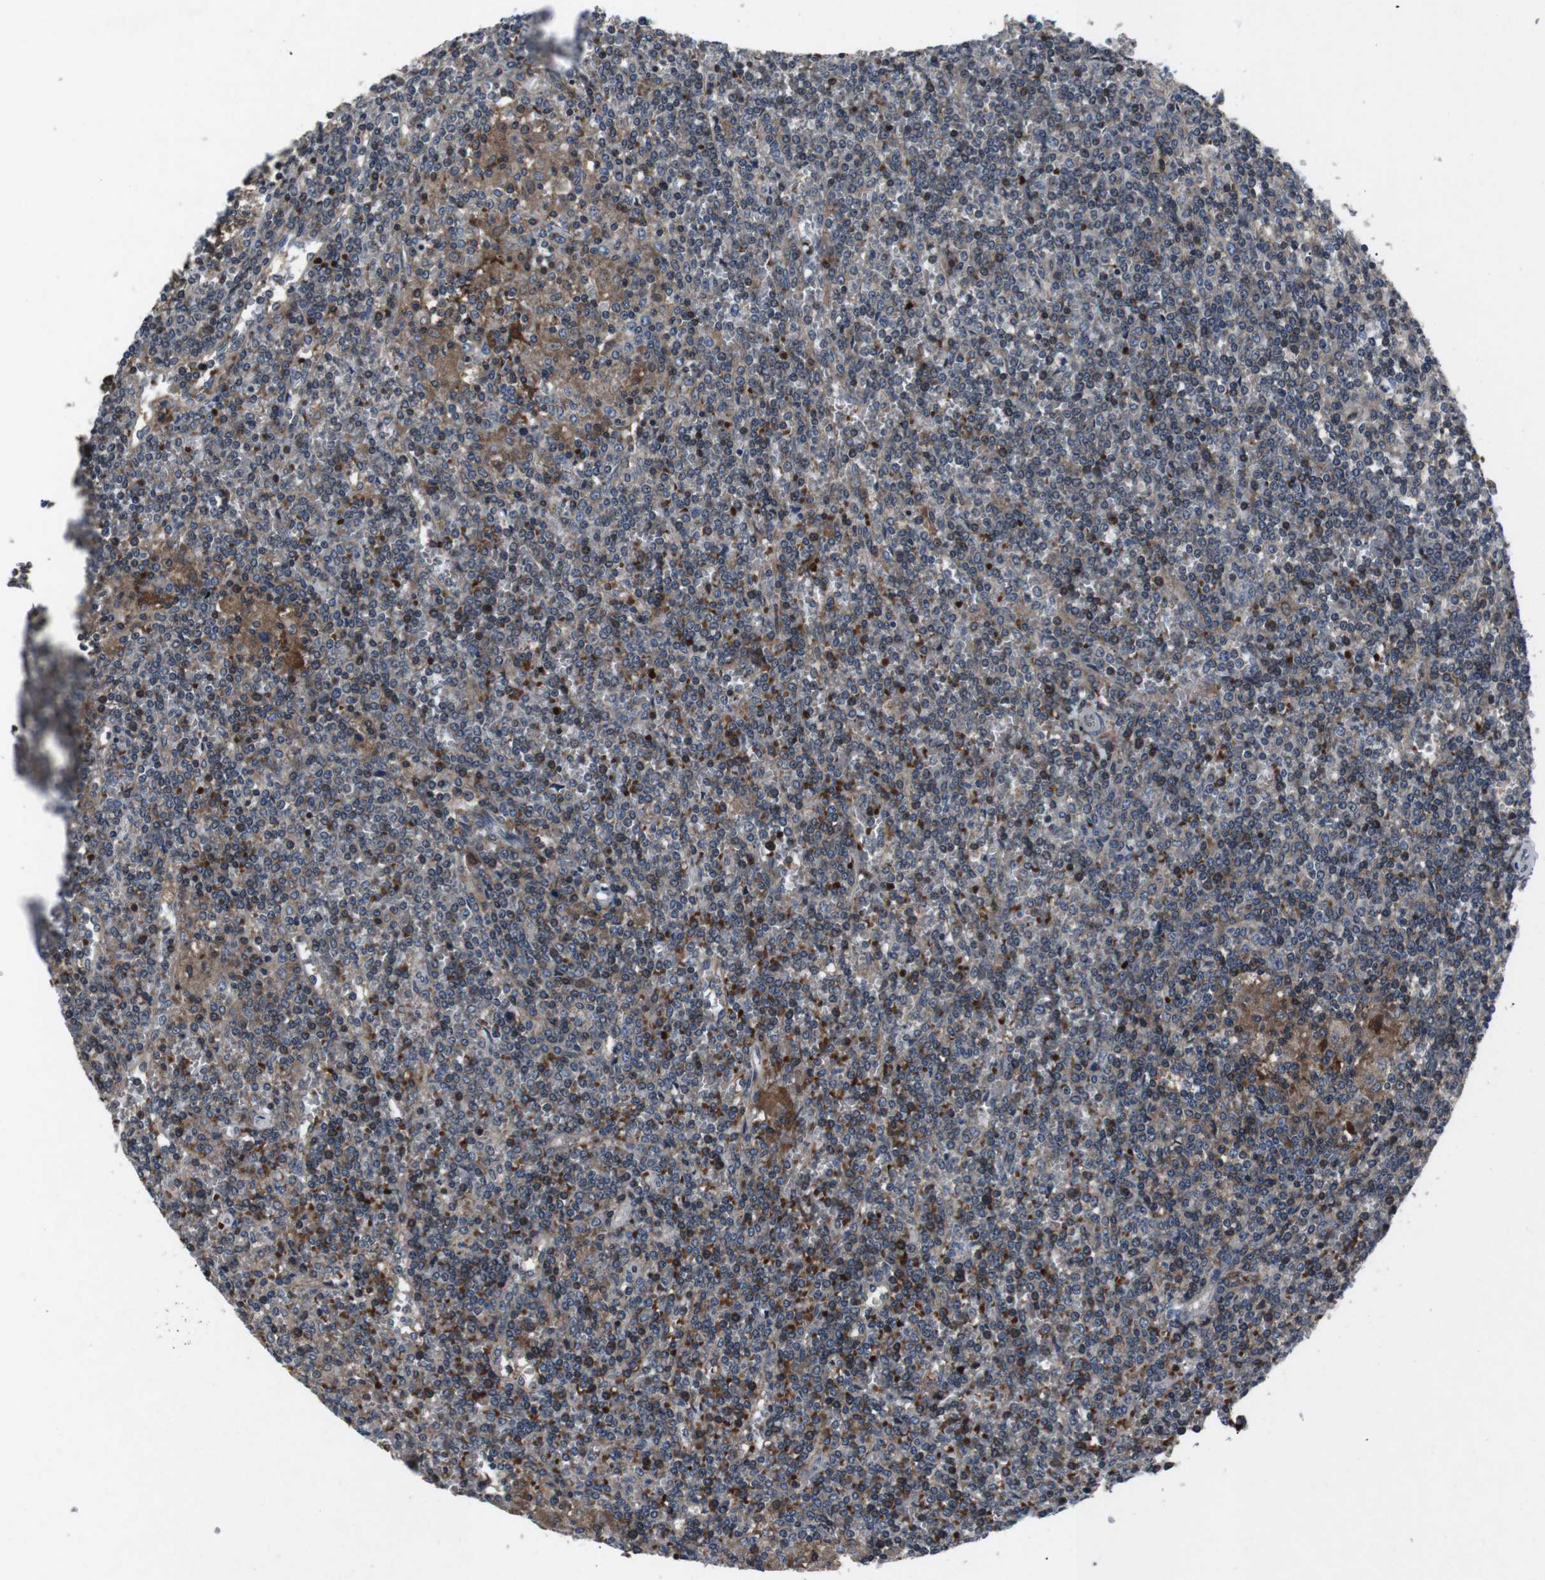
{"staining": {"intensity": "moderate", "quantity": "<25%", "location": "cytoplasmic/membranous"}, "tissue": "lymphoma", "cell_type": "Tumor cells", "image_type": "cancer", "snomed": [{"axis": "morphology", "description": "Malignant lymphoma, non-Hodgkin's type, Low grade"}, {"axis": "topography", "description": "Spleen"}], "caption": "A micrograph of lymphoma stained for a protein shows moderate cytoplasmic/membranous brown staining in tumor cells.", "gene": "STAT4", "patient": {"sex": "female", "age": 19}}